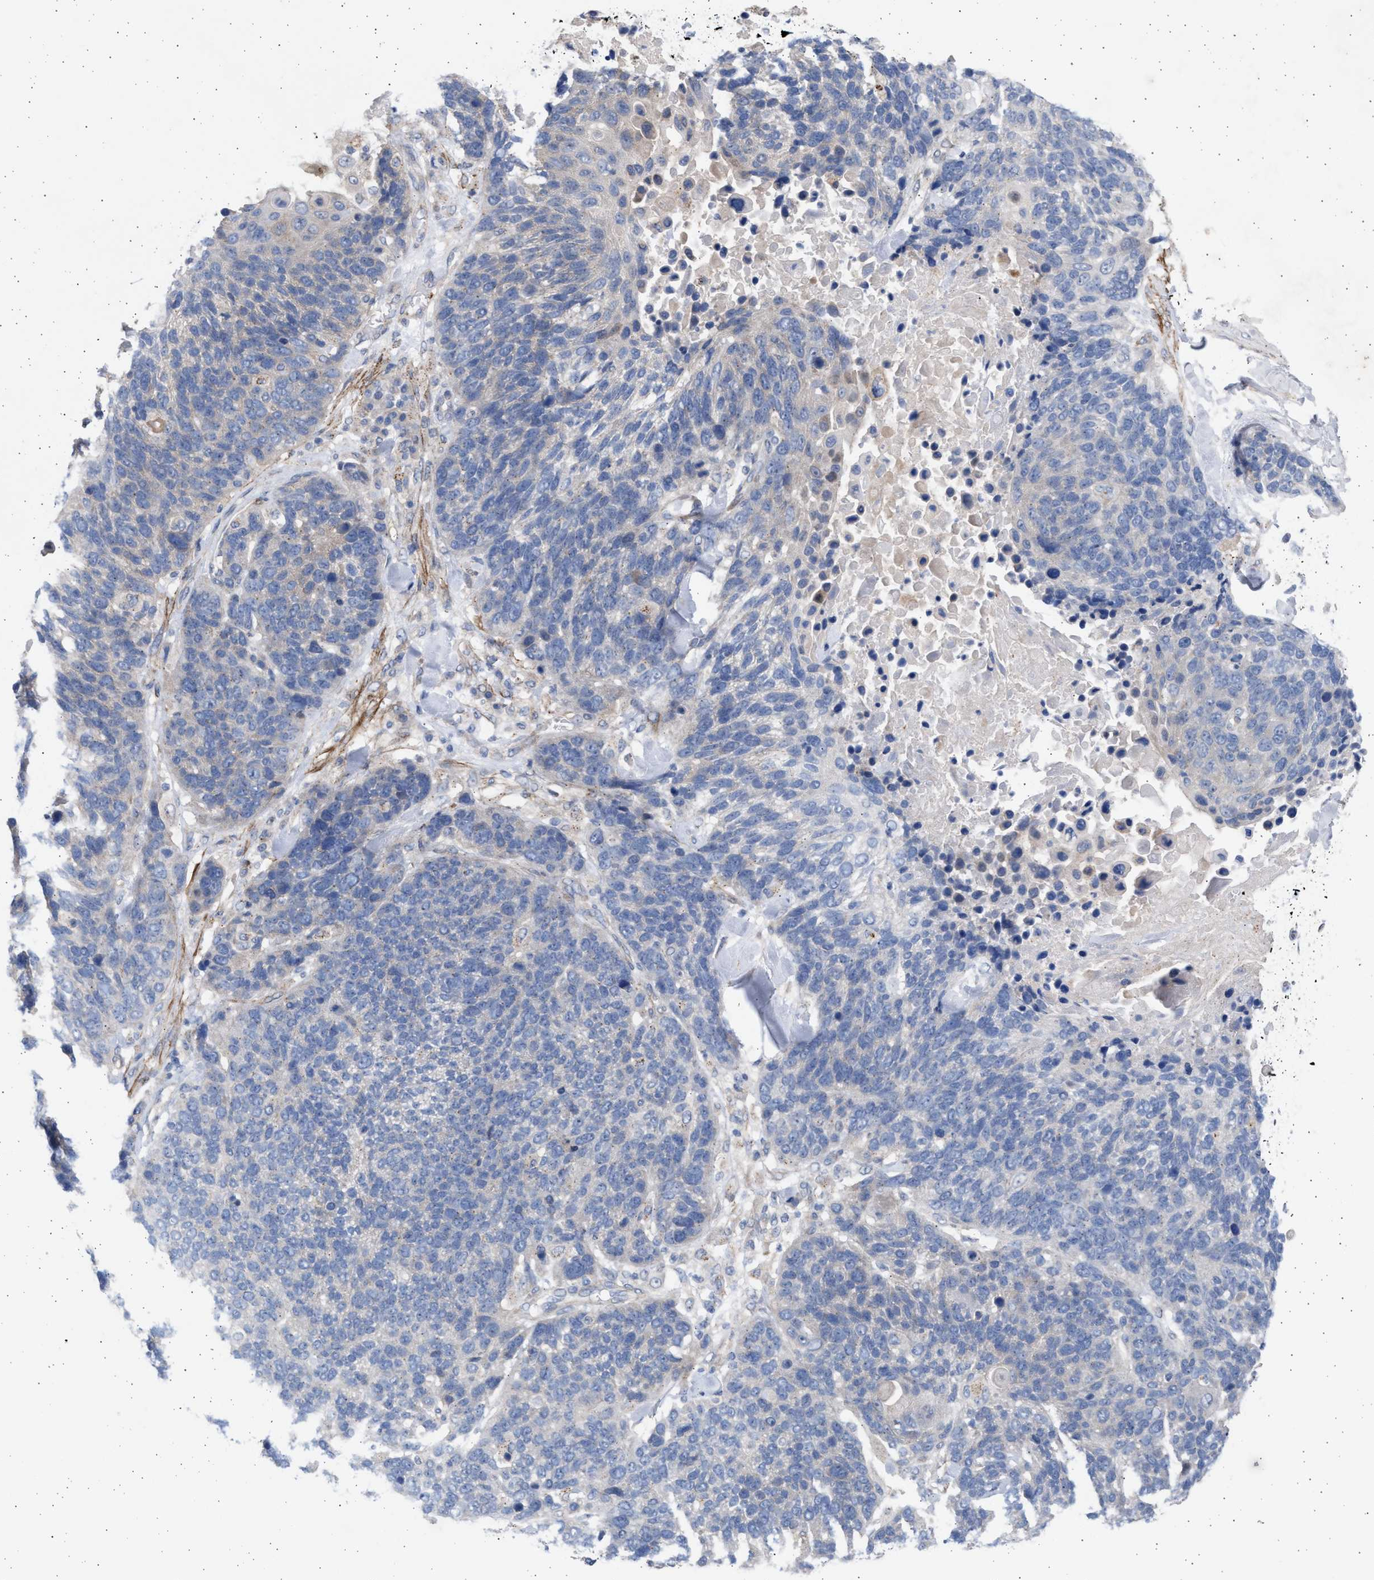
{"staining": {"intensity": "negative", "quantity": "none", "location": "none"}, "tissue": "lung cancer", "cell_type": "Tumor cells", "image_type": "cancer", "snomed": [{"axis": "morphology", "description": "Squamous cell carcinoma, NOS"}, {"axis": "topography", "description": "Lung"}], "caption": "Immunohistochemistry (IHC) micrograph of neoplastic tissue: lung squamous cell carcinoma stained with DAB reveals no significant protein positivity in tumor cells.", "gene": "NBR1", "patient": {"sex": "male", "age": 65}}